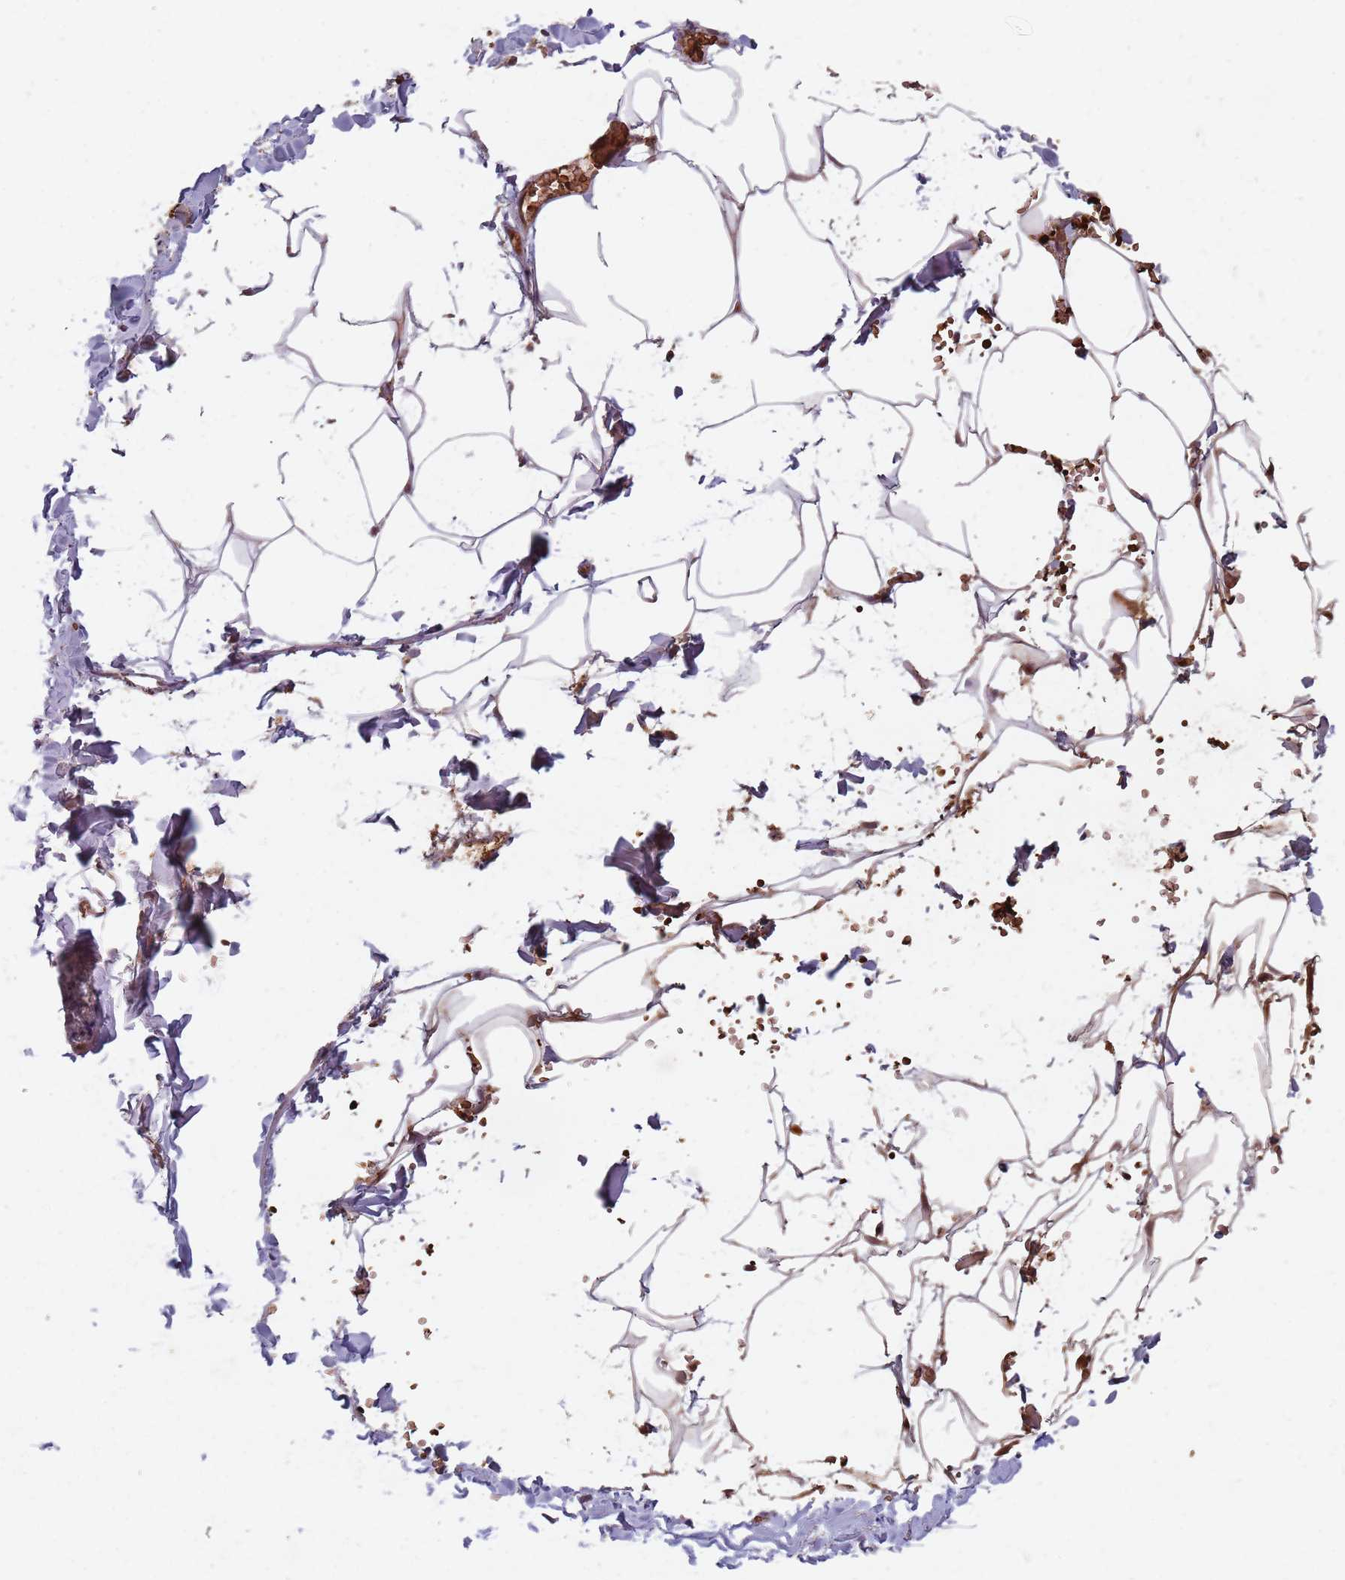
{"staining": {"intensity": "moderate", "quantity": "25%-75%", "location": "cytoplasmic/membranous"}, "tissue": "adipose tissue", "cell_type": "Adipocytes", "image_type": "normal", "snomed": [{"axis": "morphology", "description": "Normal tissue, NOS"}, {"axis": "topography", "description": "Gallbladder"}, {"axis": "topography", "description": "Peripheral nerve tissue"}], "caption": "Immunohistochemical staining of unremarkable adipose tissue exhibits 25%-75% levels of moderate cytoplasmic/membranous protein positivity in approximately 25%-75% of adipocytes.", "gene": "GPR180", "patient": {"sex": "male", "age": 38}}